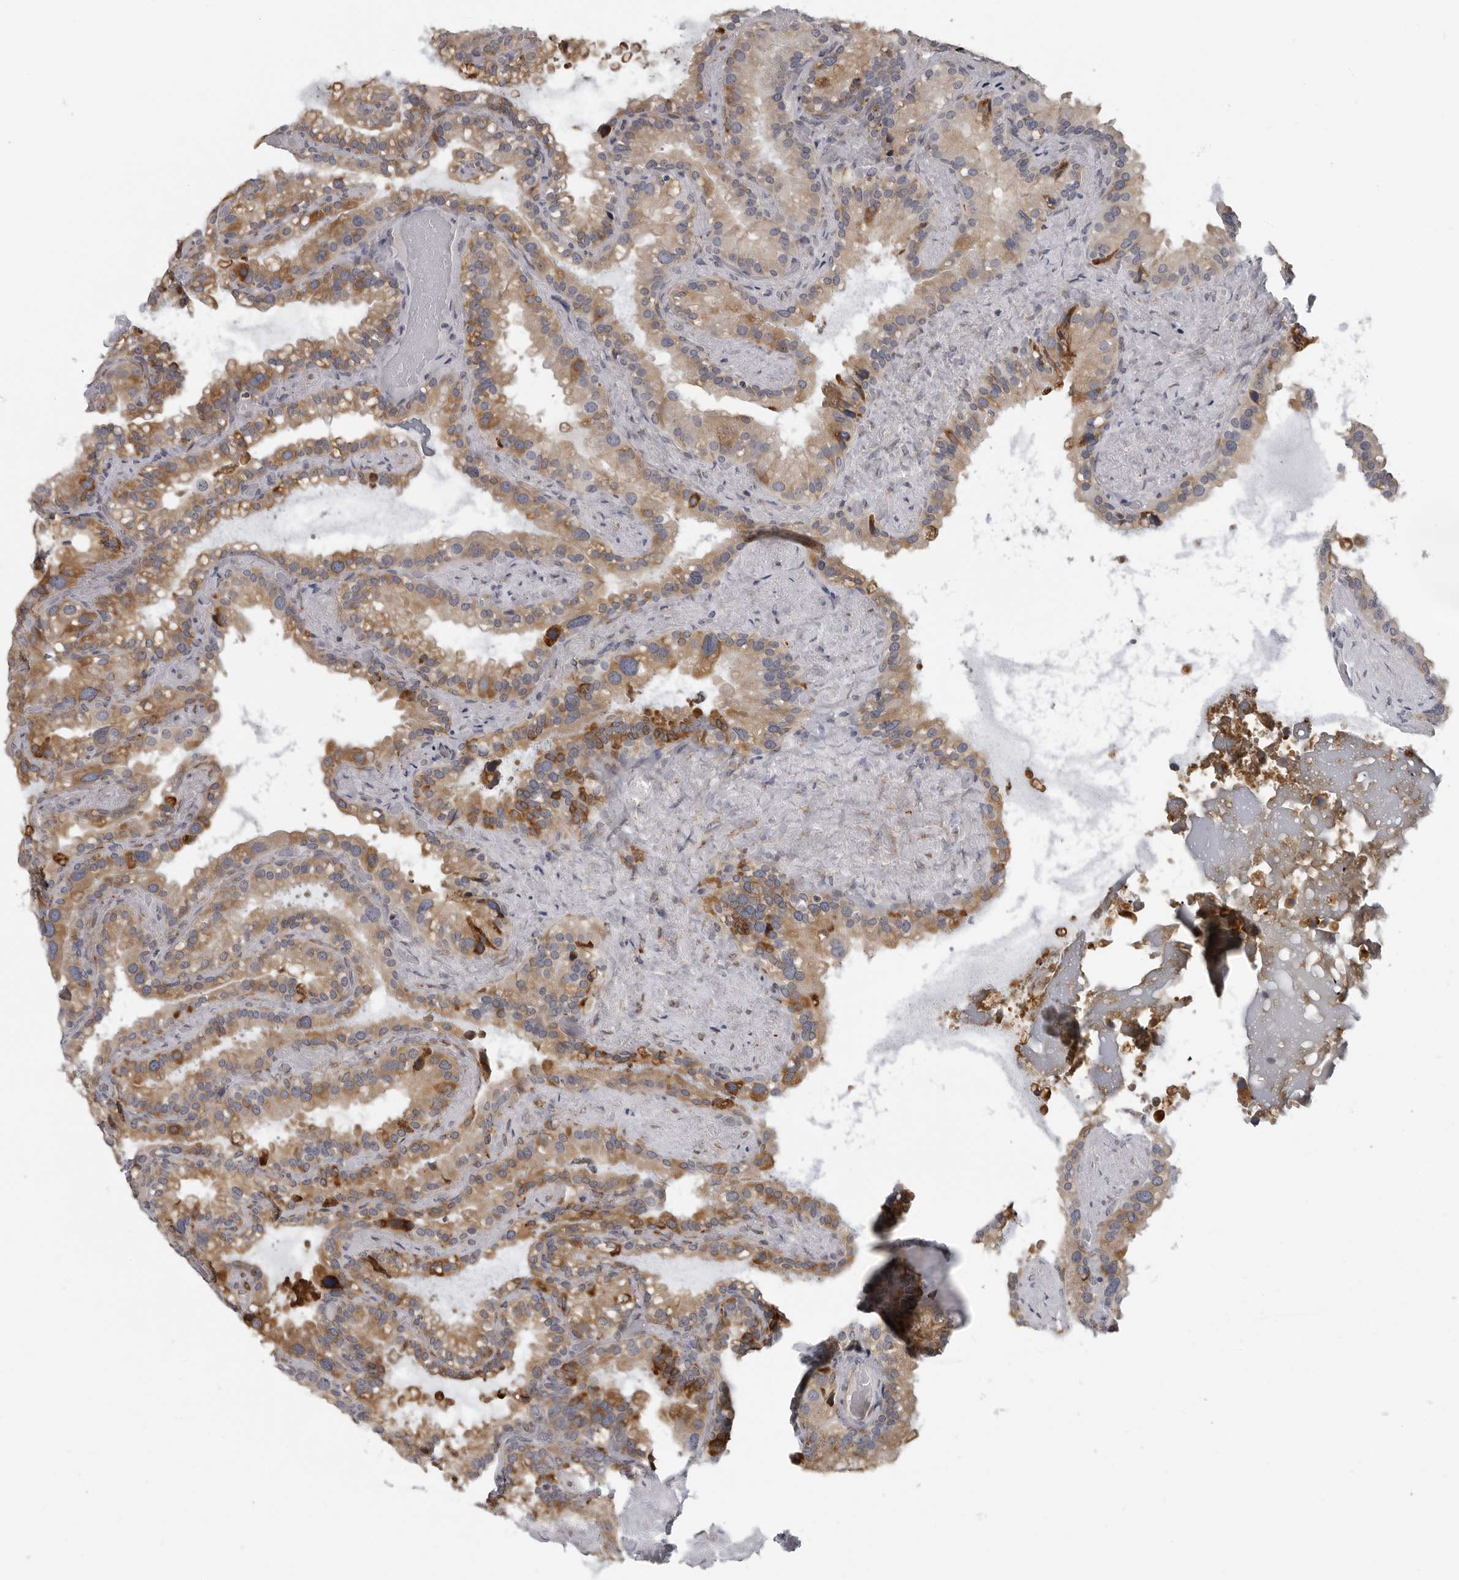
{"staining": {"intensity": "moderate", "quantity": ">75%", "location": "cytoplasmic/membranous"}, "tissue": "seminal vesicle", "cell_type": "Glandular cells", "image_type": "normal", "snomed": [{"axis": "morphology", "description": "Normal tissue, NOS"}, {"axis": "topography", "description": "Prostate"}, {"axis": "topography", "description": "Seminal veicle"}], "caption": "Brown immunohistochemical staining in normal seminal vesicle reveals moderate cytoplasmic/membranous positivity in about >75% of glandular cells.", "gene": "ALPK2", "patient": {"sex": "male", "age": 68}}